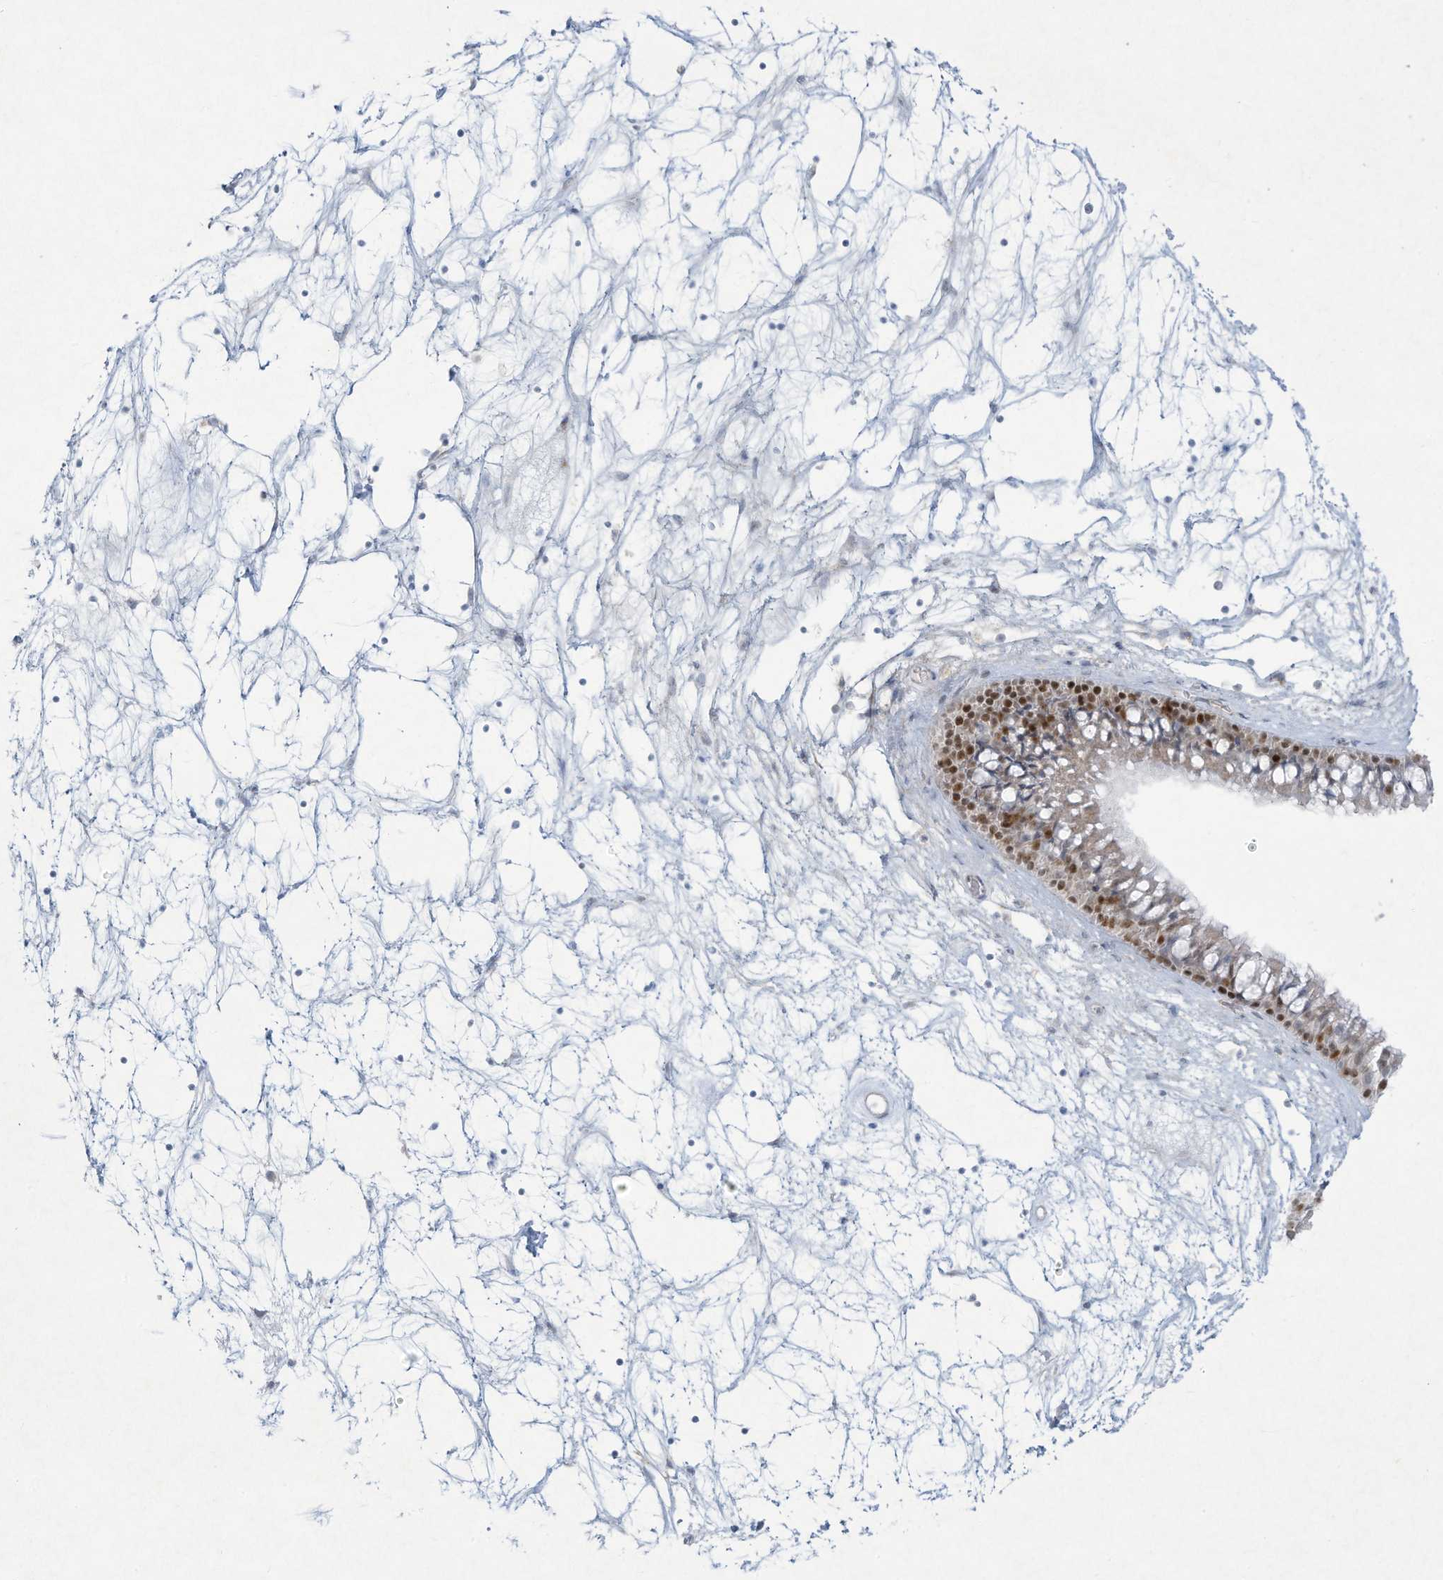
{"staining": {"intensity": "strong", "quantity": "25%-75%", "location": "nuclear"}, "tissue": "nasopharynx", "cell_type": "Respiratory epithelial cells", "image_type": "normal", "snomed": [{"axis": "morphology", "description": "Normal tissue, NOS"}, {"axis": "topography", "description": "Nasopharynx"}], "caption": "Nasopharynx stained with DAB immunohistochemistry demonstrates high levels of strong nuclear expression in about 25%-75% of respiratory epithelial cells.", "gene": "PAX6", "patient": {"sex": "male", "age": 64}}